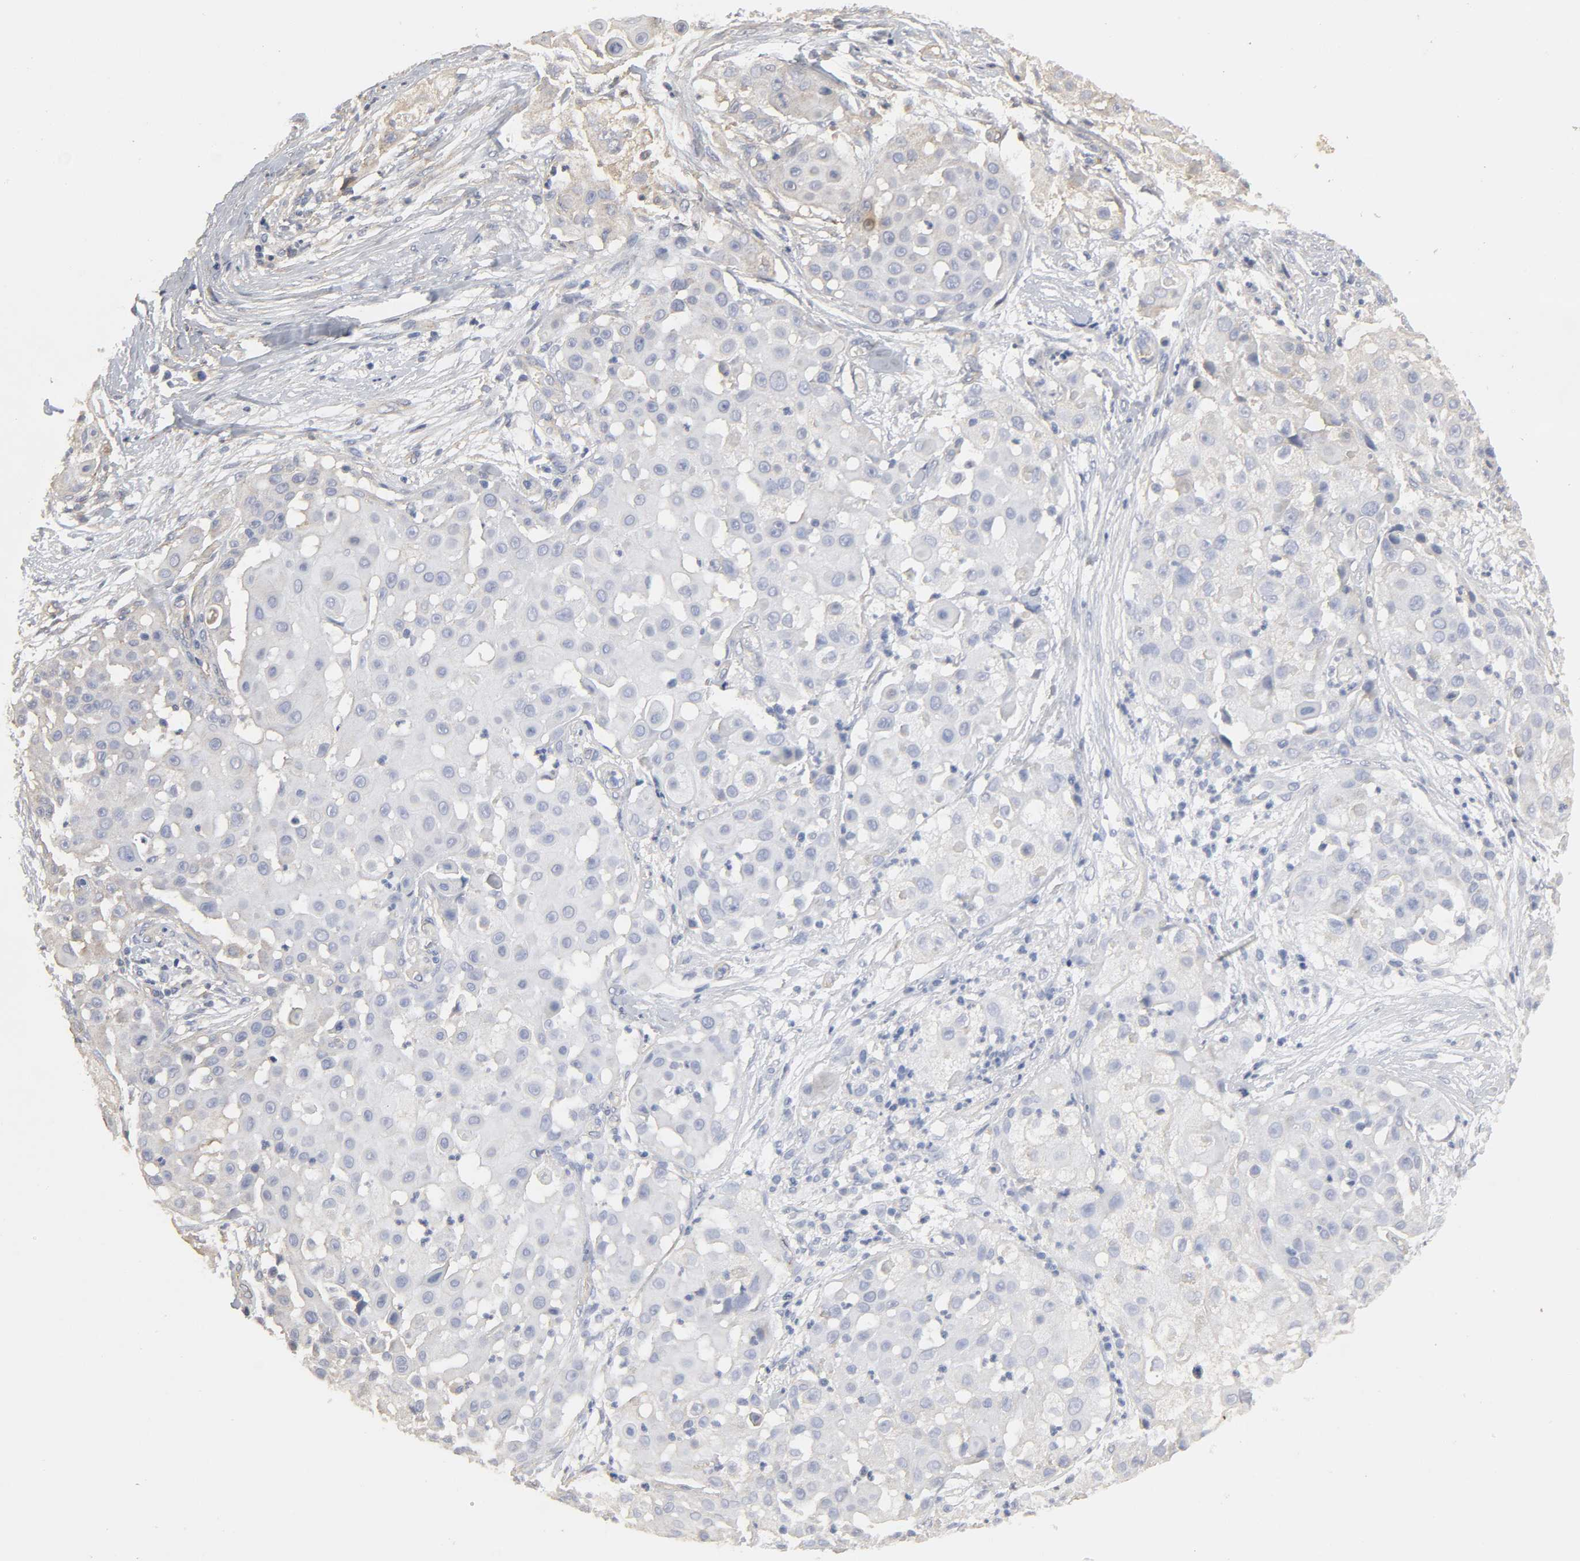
{"staining": {"intensity": "weak", "quantity": "25%-75%", "location": "cytoplasmic/membranous"}, "tissue": "skin cancer", "cell_type": "Tumor cells", "image_type": "cancer", "snomed": [{"axis": "morphology", "description": "Squamous cell carcinoma, NOS"}, {"axis": "topography", "description": "Skin"}], "caption": "Skin cancer (squamous cell carcinoma) was stained to show a protein in brown. There is low levels of weak cytoplasmic/membranous positivity in about 25%-75% of tumor cells.", "gene": "SH3GLB1", "patient": {"sex": "female", "age": 57}}